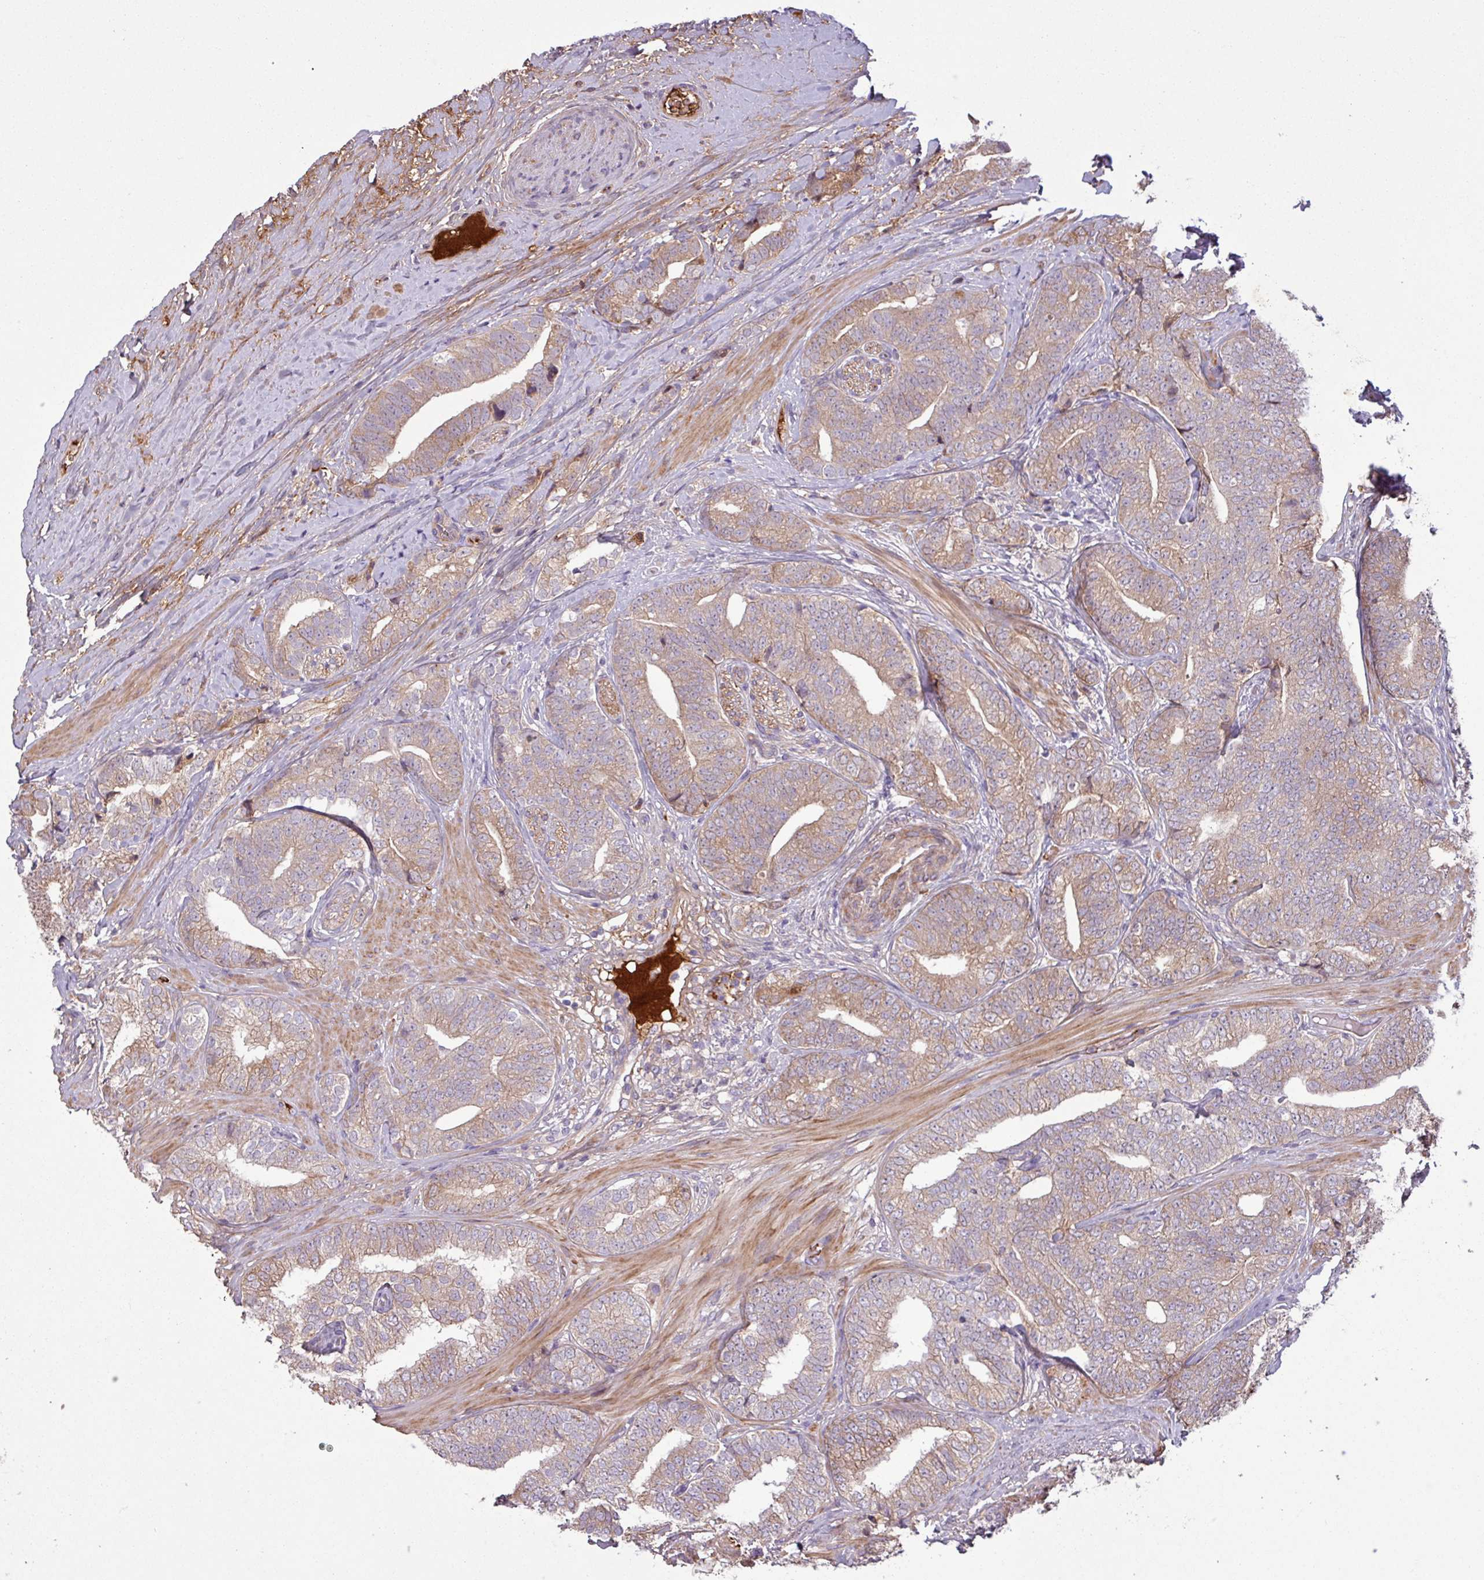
{"staining": {"intensity": "weak", "quantity": "25%-75%", "location": "cytoplasmic/membranous"}, "tissue": "prostate cancer", "cell_type": "Tumor cells", "image_type": "cancer", "snomed": [{"axis": "morphology", "description": "Adenocarcinoma, High grade"}, {"axis": "topography", "description": "Prostate"}], "caption": "DAB immunohistochemical staining of human prostate high-grade adenocarcinoma displays weak cytoplasmic/membranous protein expression in approximately 25%-75% of tumor cells.", "gene": "C4B", "patient": {"sex": "male", "age": 72}}